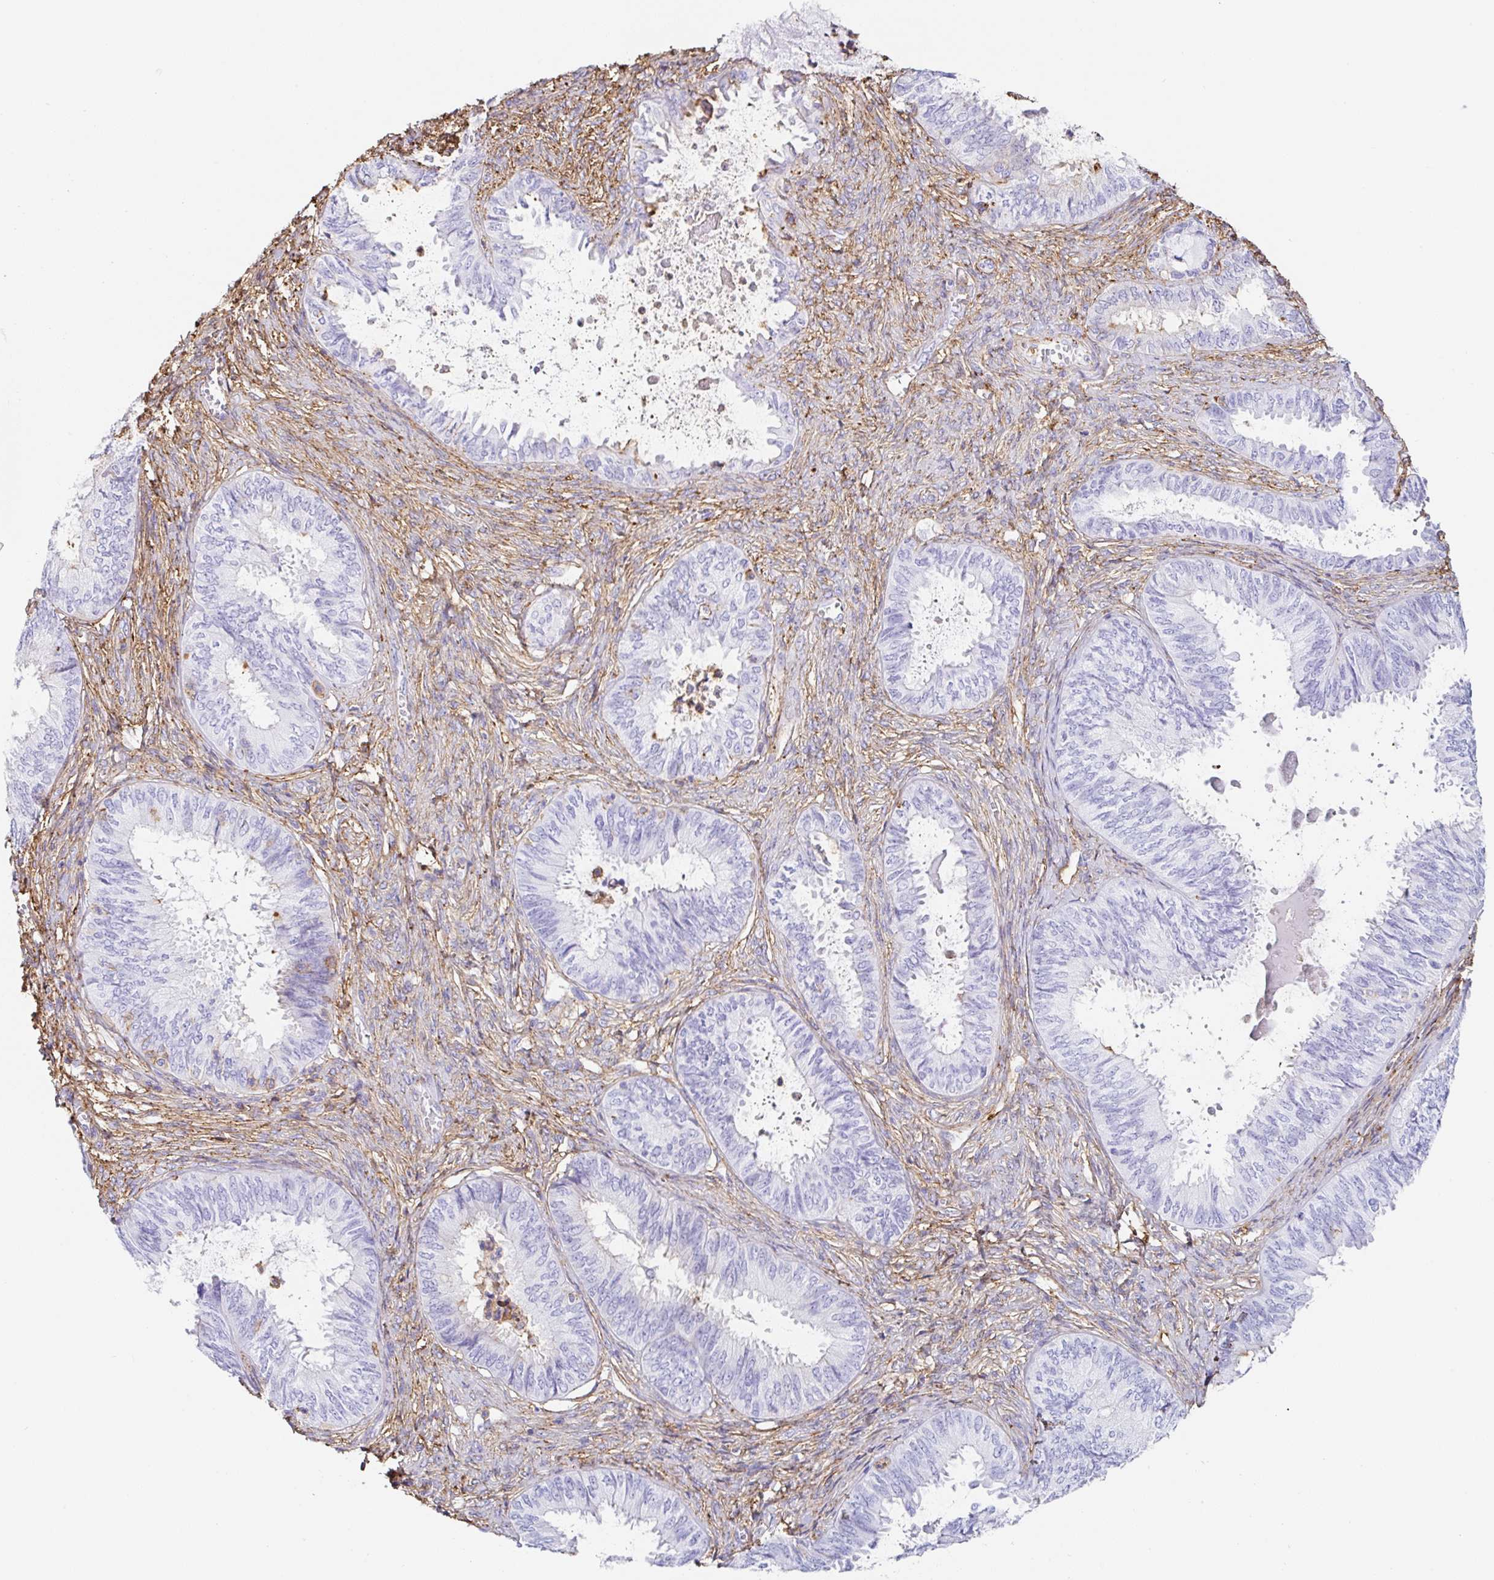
{"staining": {"intensity": "negative", "quantity": "none", "location": "none"}, "tissue": "ovarian cancer", "cell_type": "Tumor cells", "image_type": "cancer", "snomed": [{"axis": "morphology", "description": "Carcinoma, endometroid"}, {"axis": "topography", "description": "Ovary"}], "caption": "Immunohistochemistry of endometroid carcinoma (ovarian) displays no positivity in tumor cells. (DAB immunohistochemistry (IHC) visualized using brightfield microscopy, high magnification).", "gene": "MTTP", "patient": {"sex": "female", "age": 70}}